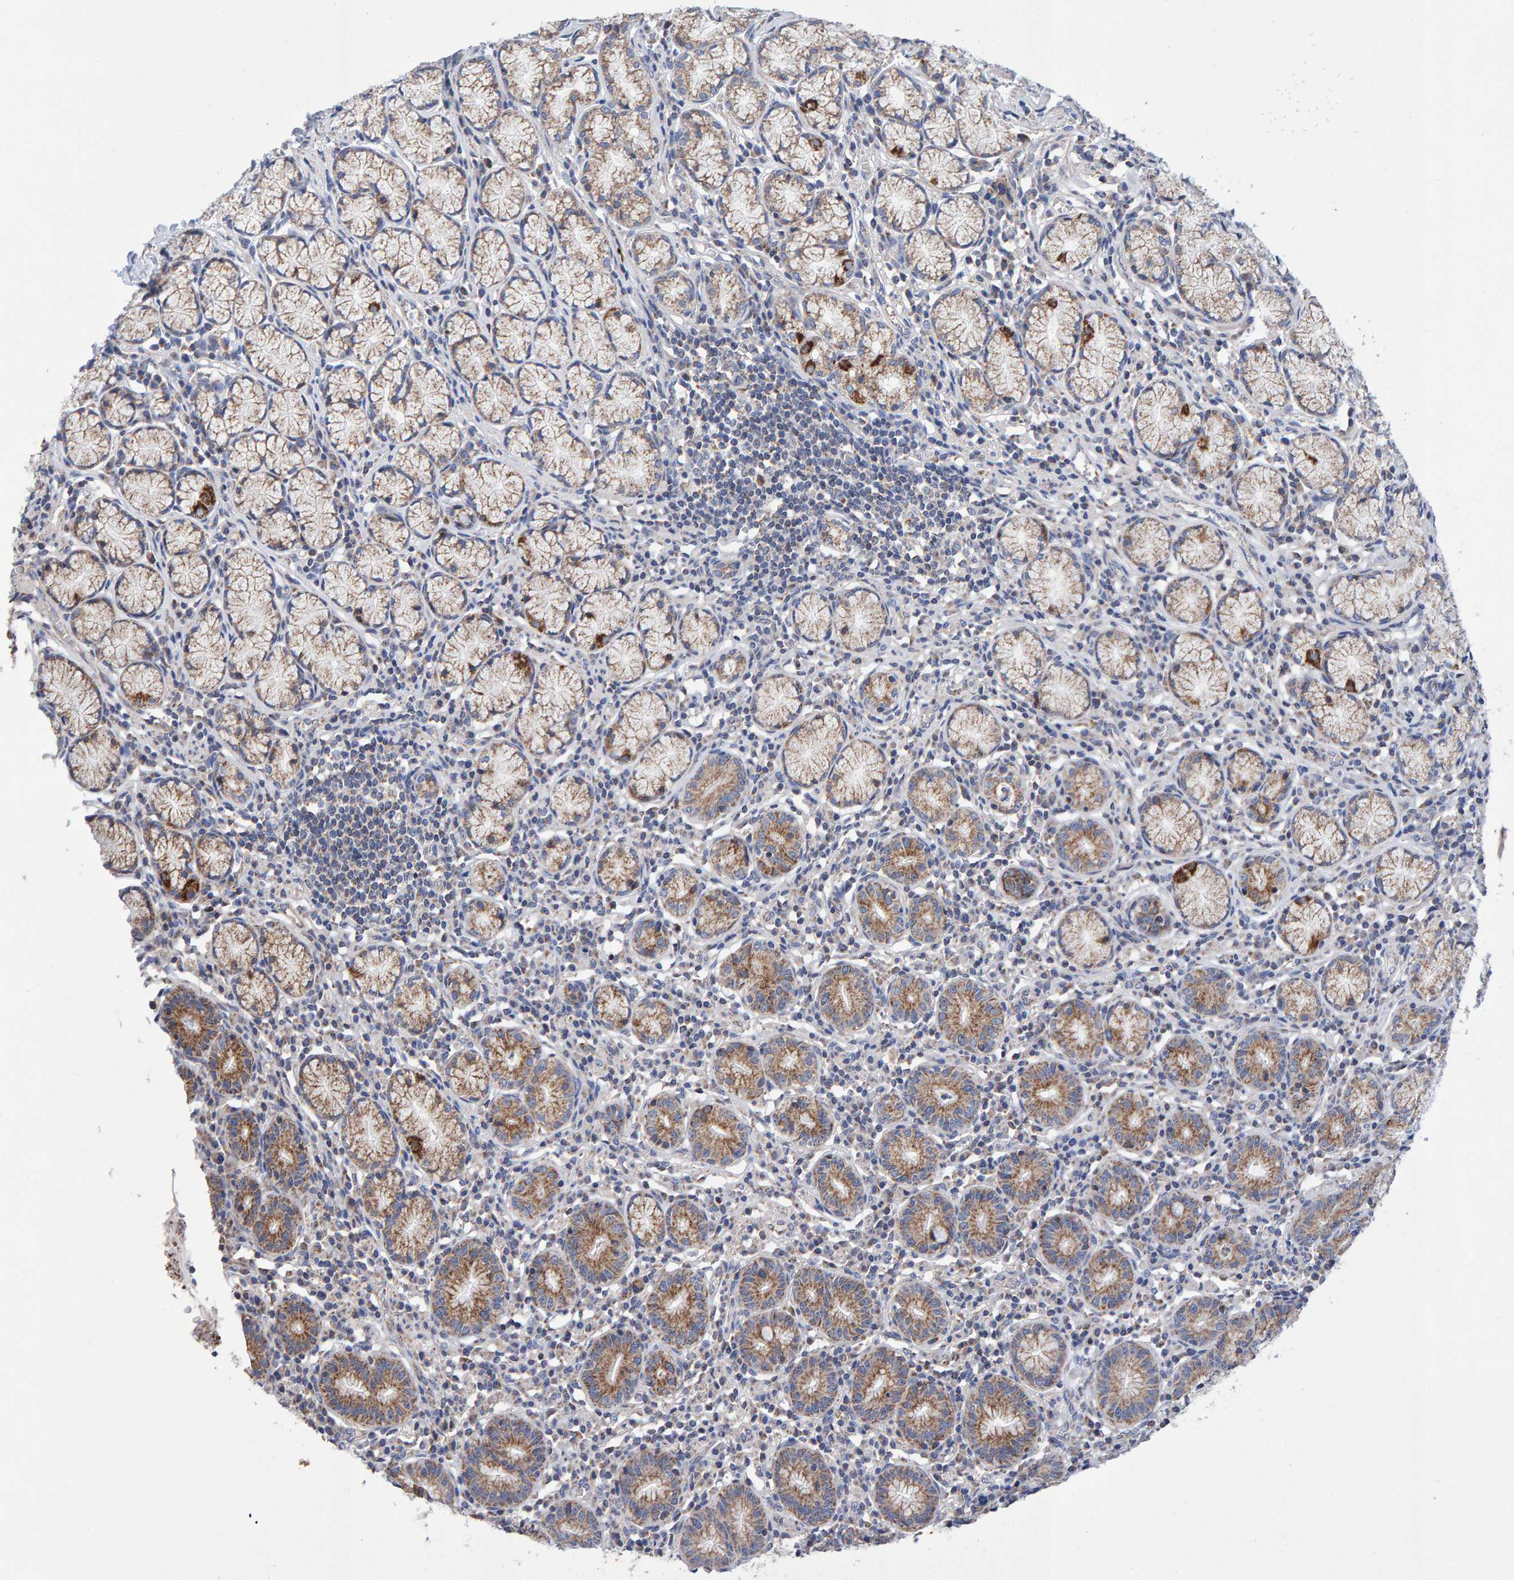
{"staining": {"intensity": "strong", "quantity": "25%-75%", "location": "cytoplasmic/membranous"}, "tissue": "stomach", "cell_type": "Glandular cells", "image_type": "normal", "snomed": [{"axis": "morphology", "description": "Normal tissue, NOS"}, {"axis": "topography", "description": "Stomach"}], "caption": "Immunohistochemistry (IHC) (DAB (3,3'-diaminobenzidine)) staining of unremarkable human stomach reveals strong cytoplasmic/membranous protein staining in approximately 25%-75% of glandular cells.", "gene": "EFR3A", "patient": {"sex": "male", "age": 55}}